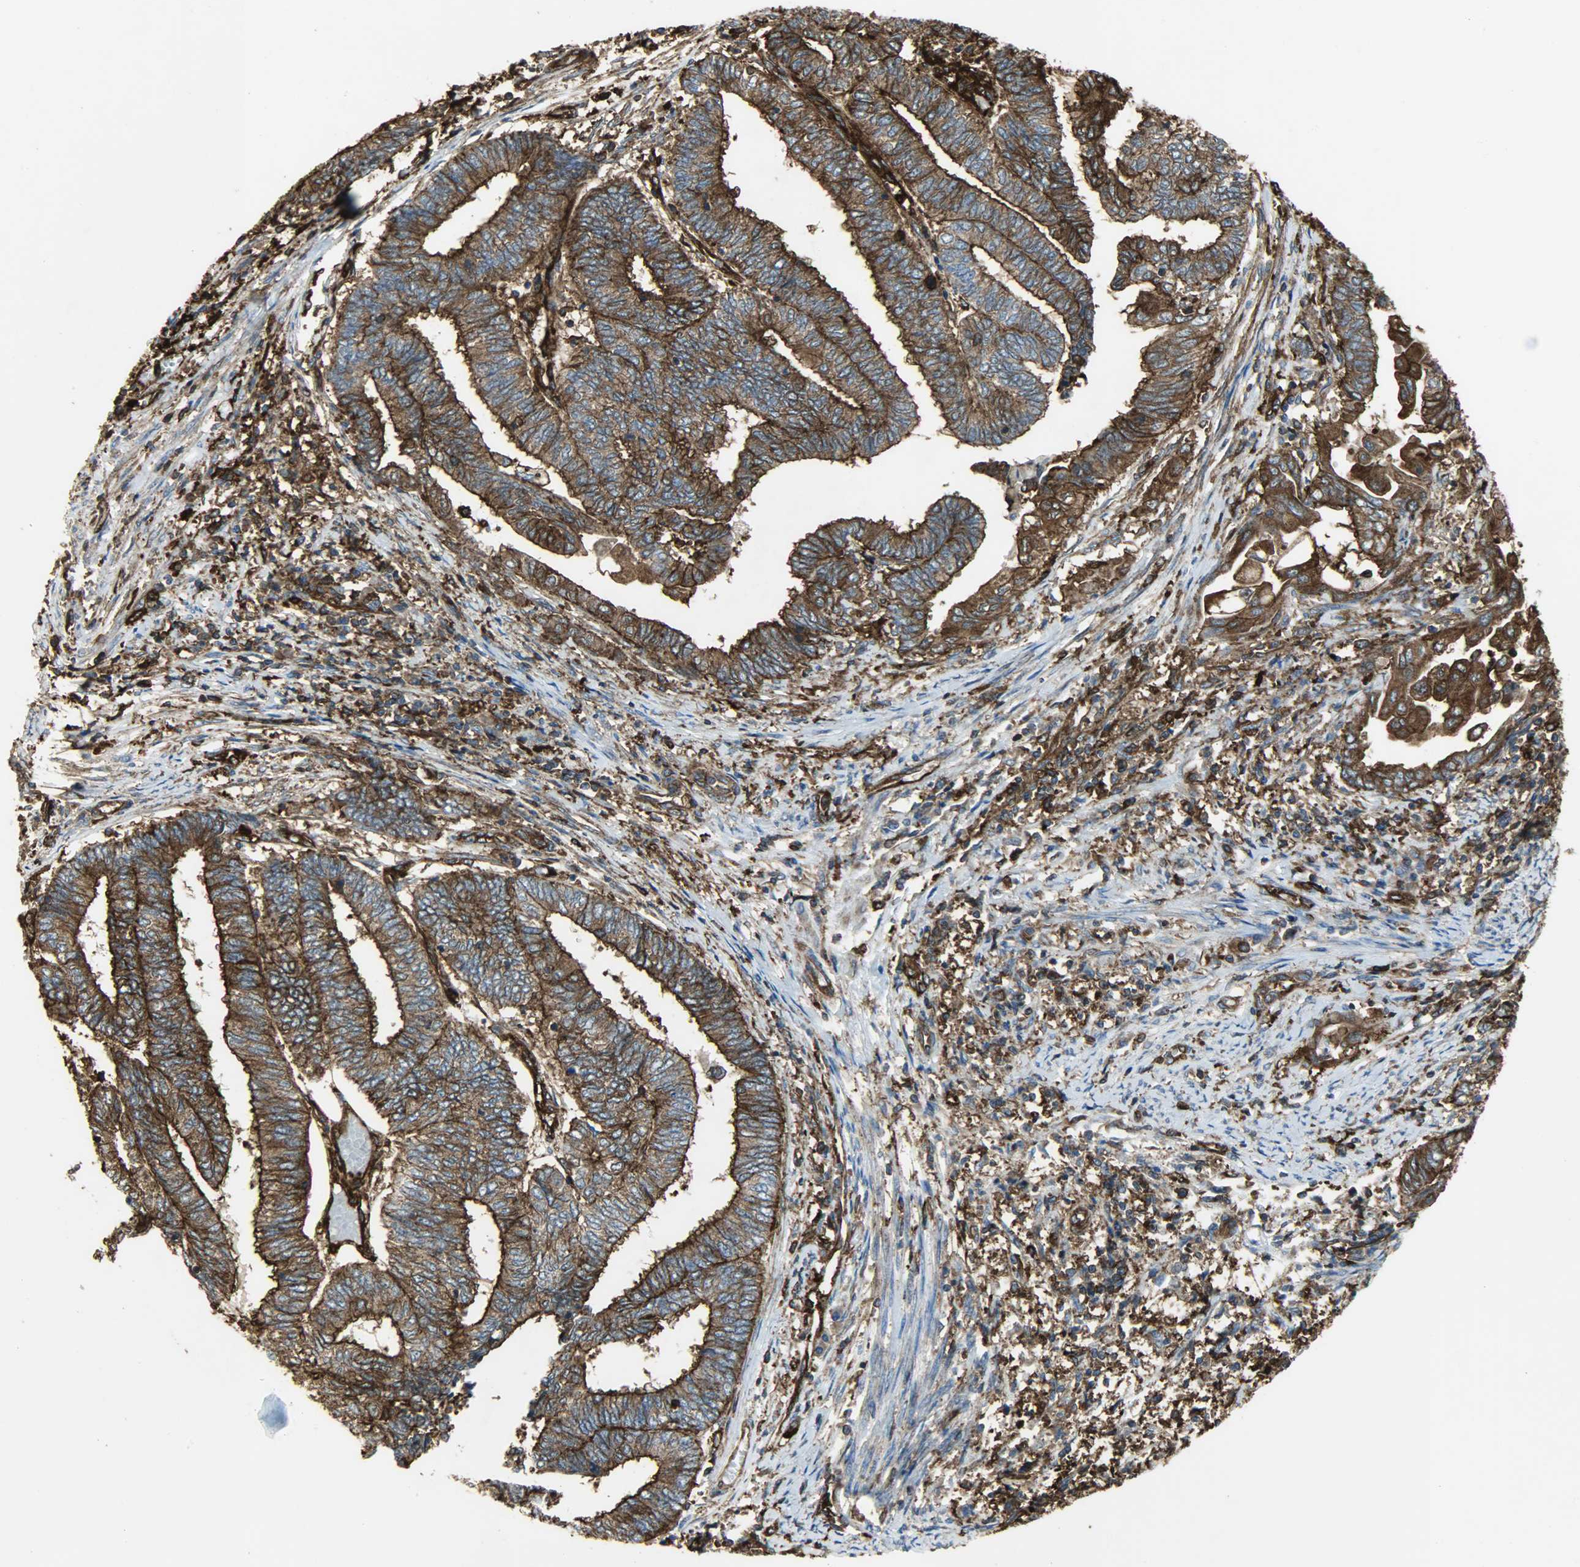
{"staining": {"intensity": "strong", "quantity": ">75%", "location": "cytoplasmic/membranous"}, "tissue": "endometrial cancer", "cell_type": "Tumor cells", "image_type": "cancer", "snomed": [{"axis": "morphology", "description": "Adenocarcinoma, NOS"}, {"axis": "topography", "description": "Uterus"}, {"axis": "topography", "description": "Endometrium"}], "caption": "Immunohistochemical staining of human adenocarcinoma (endometrial) exhibits high levels of strong cytoplasmic/membranous protein staining in about >75% of tumor cells.", "gene": "VASP", "patient": {"sex": "female", "age": 70}}